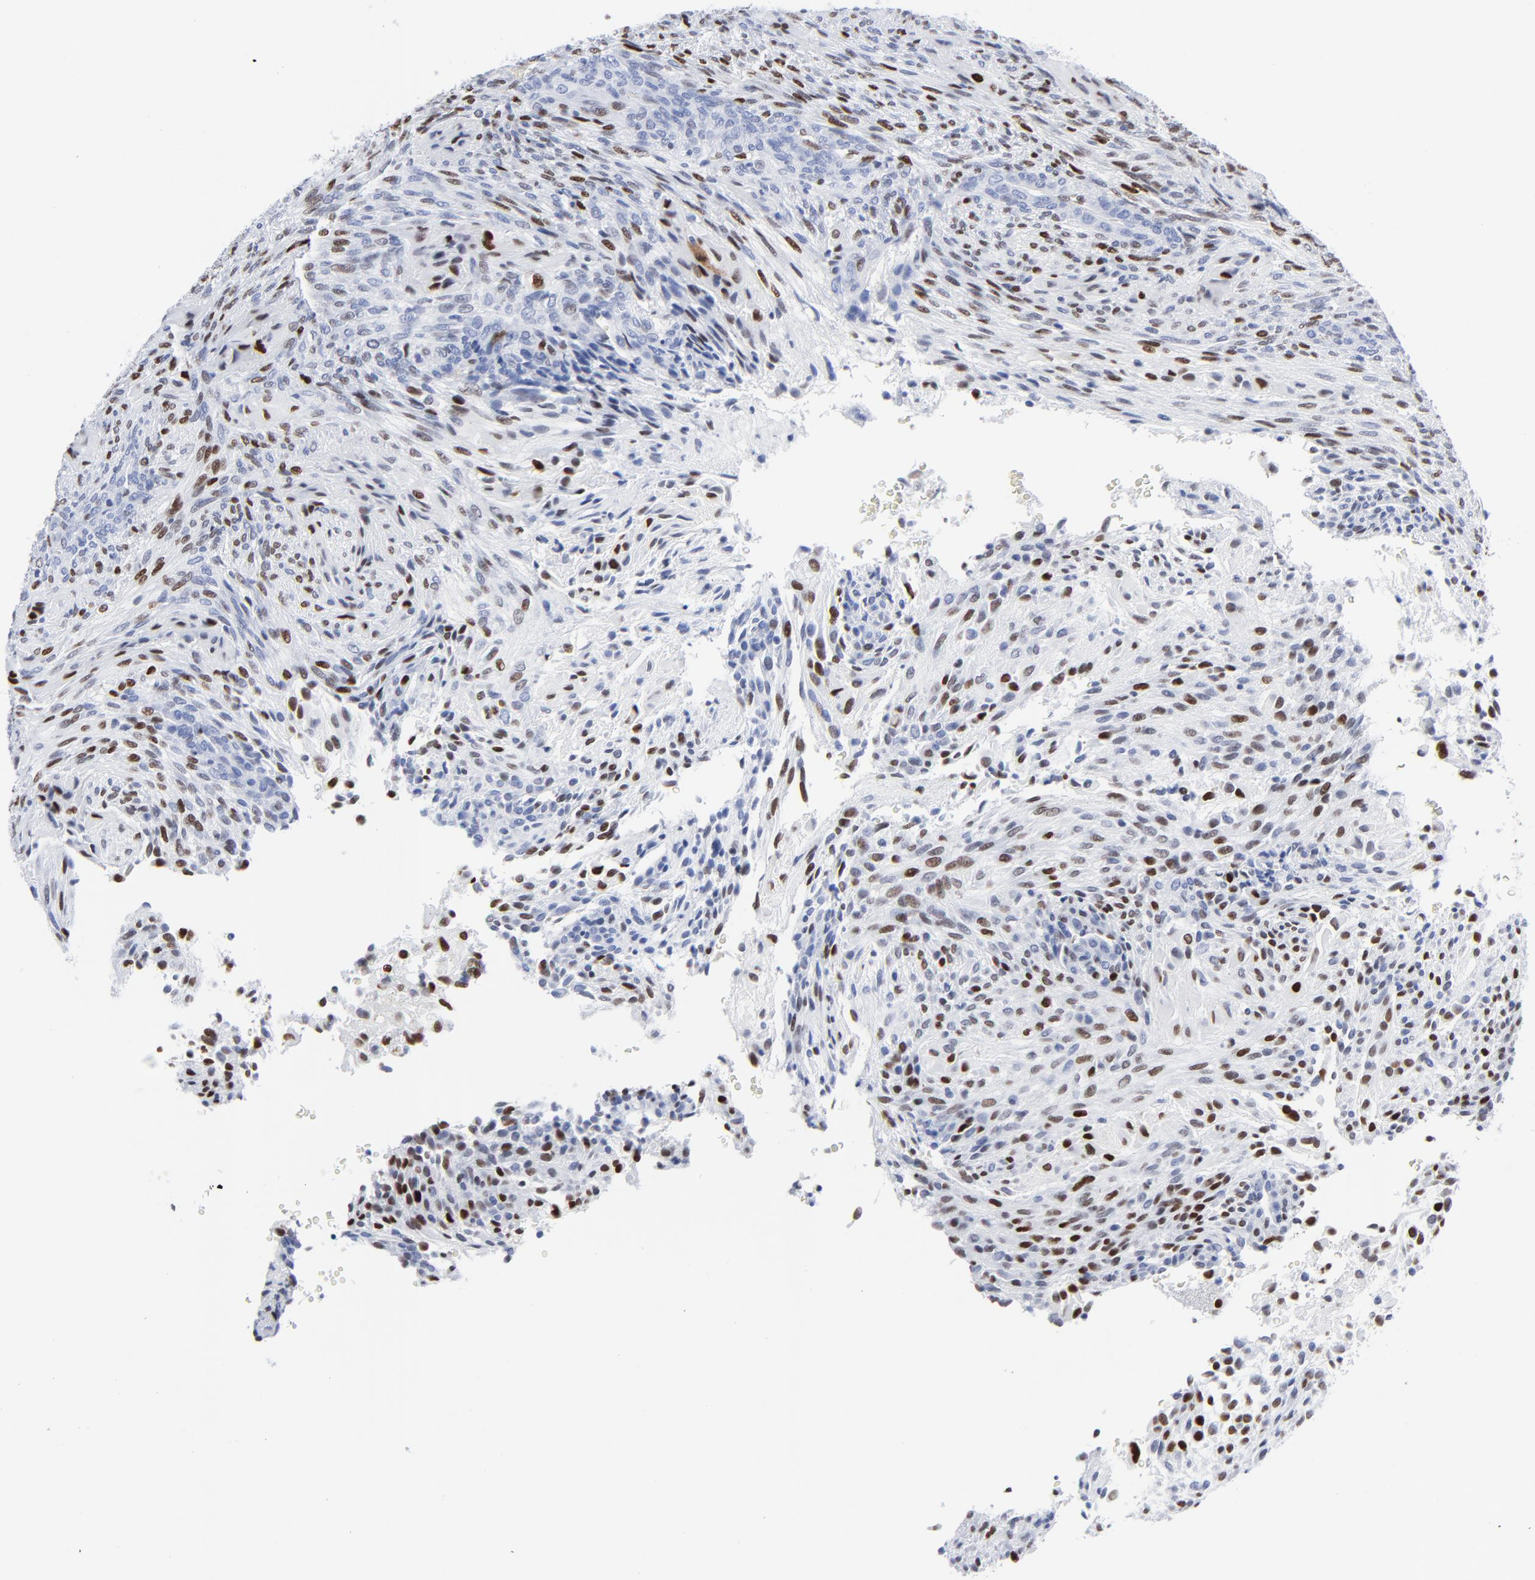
{"staining": {"intensity": "moderate", "quantity": "25%-75%", "location": "nuclear"}, "tissue": "glioma", "cell_type": "Tumor cells", "image_type": "cancer", "snomed": [{"axis": "morphology", "description": "Glioma, malignant, High grade"}, {"axis": "topography", "description": "Cerebral cortex"}], "caption": "Glioma stained with a brown dye exhibits moderate nuclear positive expression in approximately 25%-75% of tumor cells.", "gene": "JUN", "patient": {"sex": "female", "age": 55}}